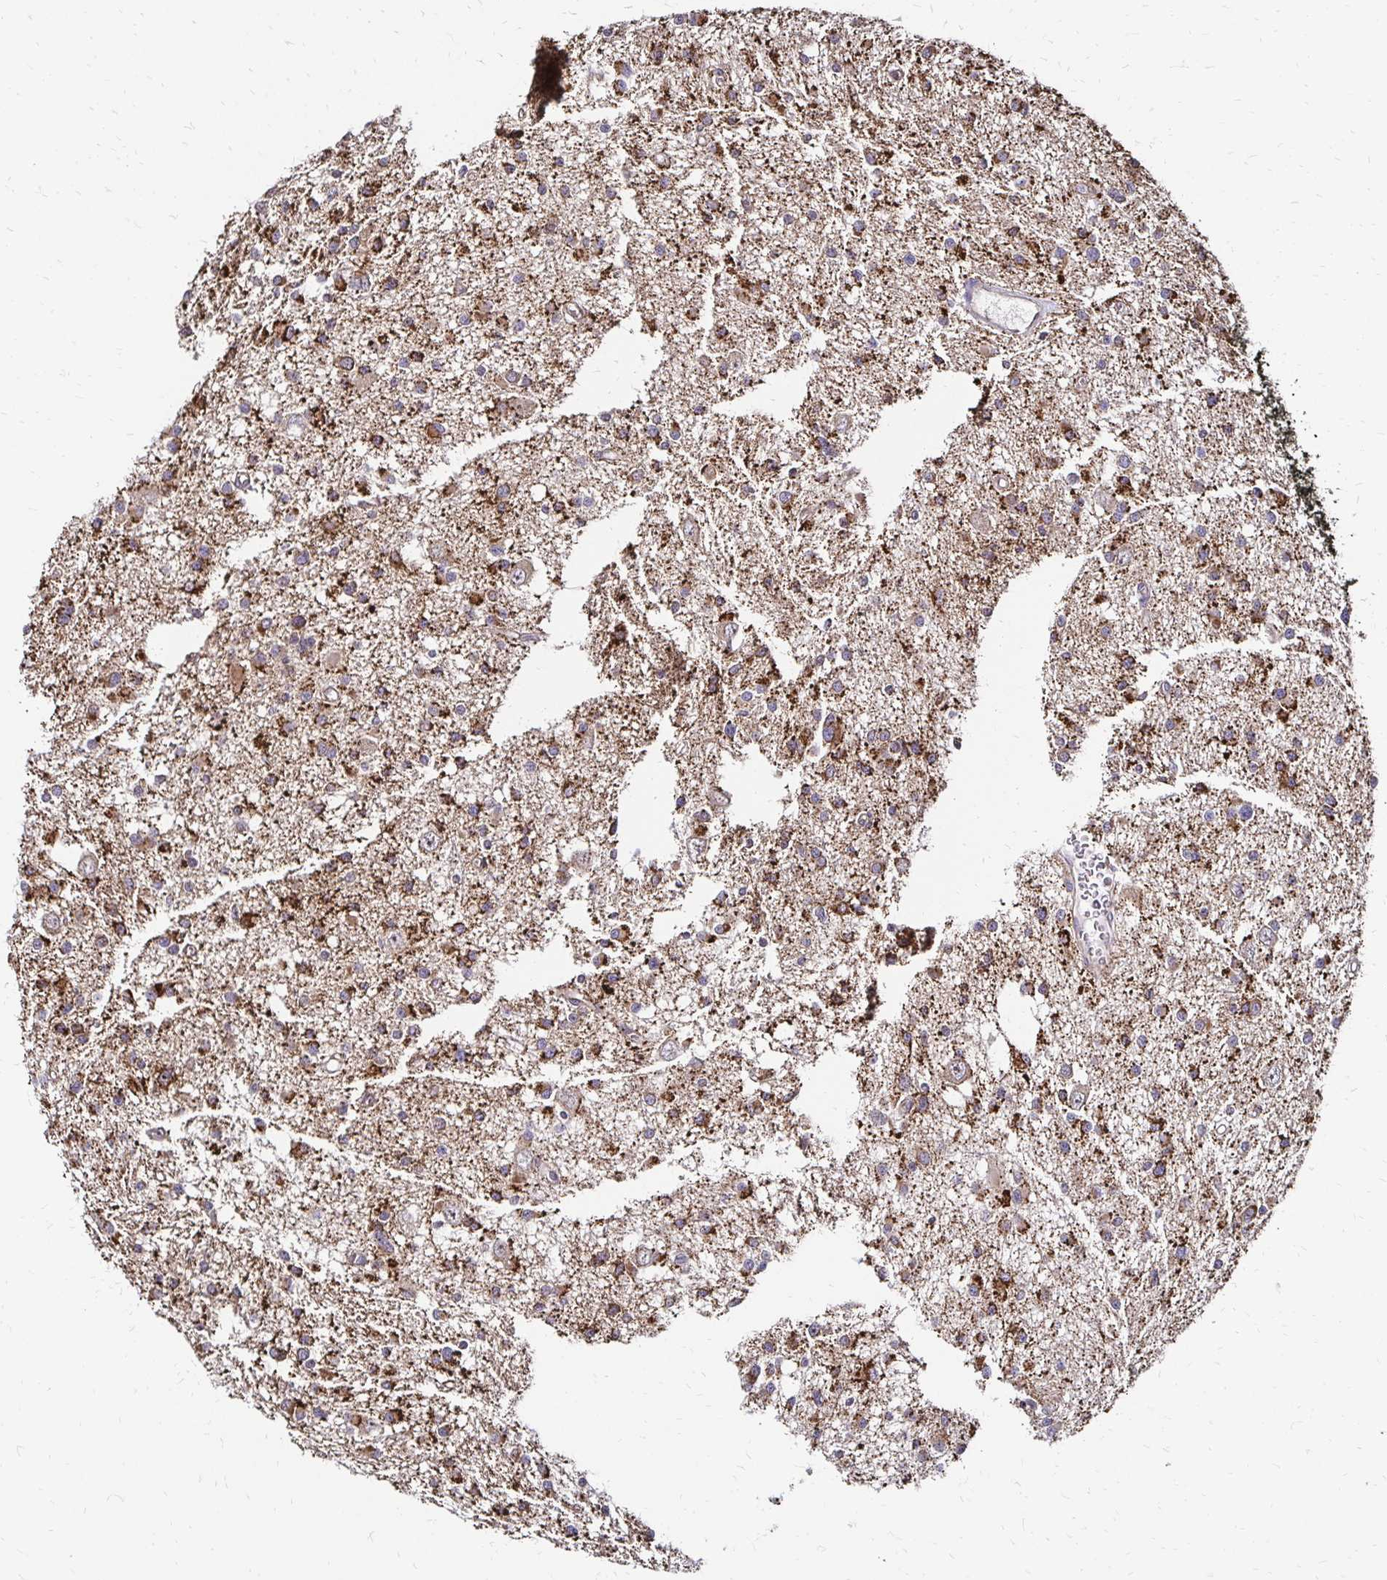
{"staining": {"intensity": "strong", "quantity": "25%-75%", "location": "cytoplasmic/membranous"}, "tissue": "glioma", "cell_type": "Tumor cells", "image_type": "cancer", "snomed": [{"axis": "morphology", "description": "Glioma, malignant, High grade"}, {"axis": "topography", "description": "Brain"}], "caption": "A high amount of strong cytoplasmic/membranous staining is appreciated in approximately 25%-75% of tumor cells in malignant high-grade glioma tissue. Nuclei are stained in blue.", "gene": "ZW10", "patient": {"sex": "male", "age": 54}}